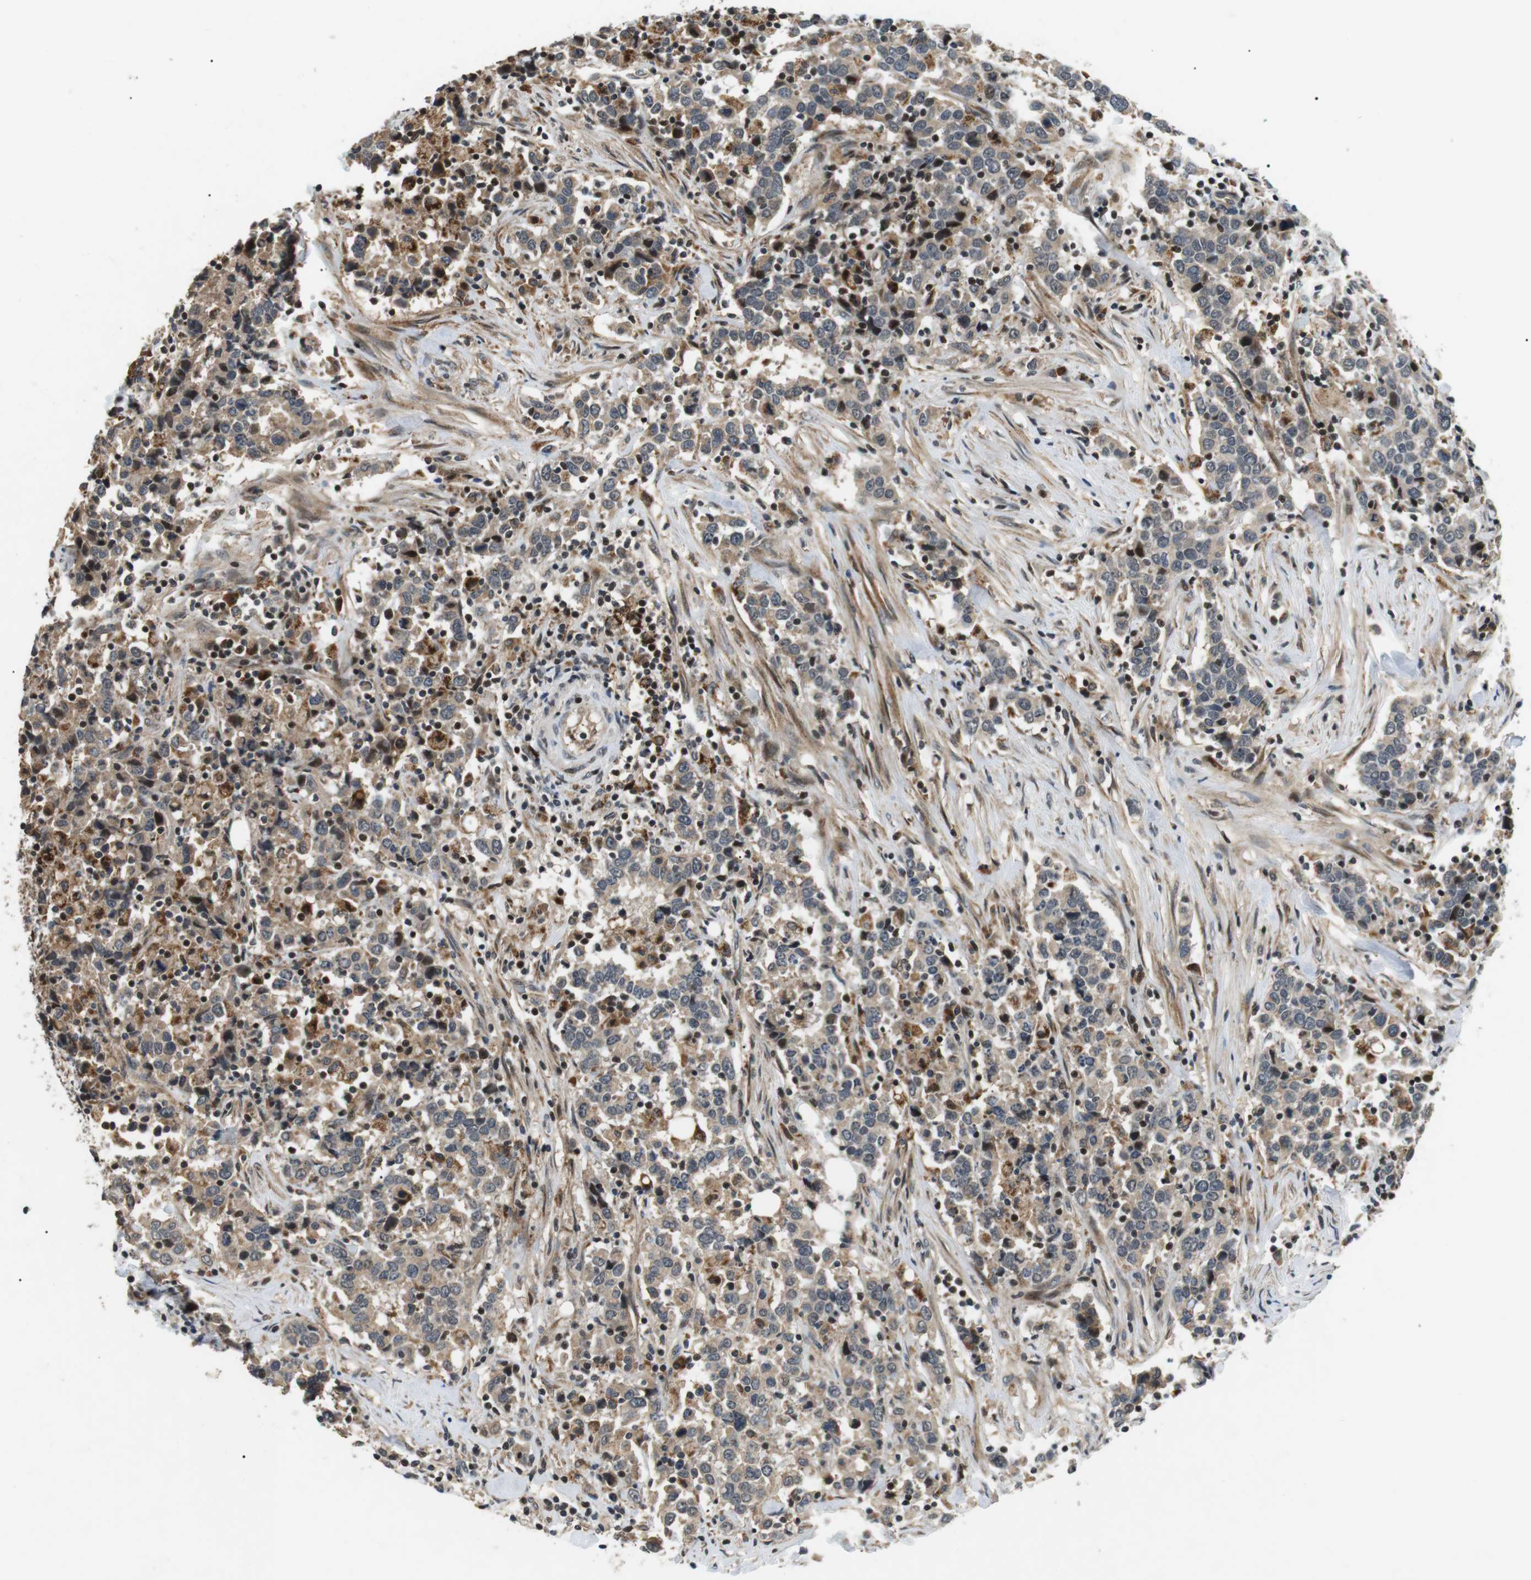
{"staining": {"intensity": "weak", "quantity": "25%-75%", "location": "cytoplasmic/membranous"}, "tissue": "urothelial cancer", "cell_type": "Tumor cells", "image_type": "cancer", "snomed": [{"axis": "morphology", "description": "Urothelial carcinoma, High grade"}, {"axis": "topography", "description": "Urinary bladder"}], "caption": "High-magnification brightfield microscopy of urothelial carcinoma (high-grade) stained with DAB (brown) and counterstained with hematoxylin (blue). tumor cells exhibit weak cytoplasmic/membranous staining is appreciated in about25%-75% of cells.", "gene": "HSPA13", "patient": {"sex": "male", "age": 61}}